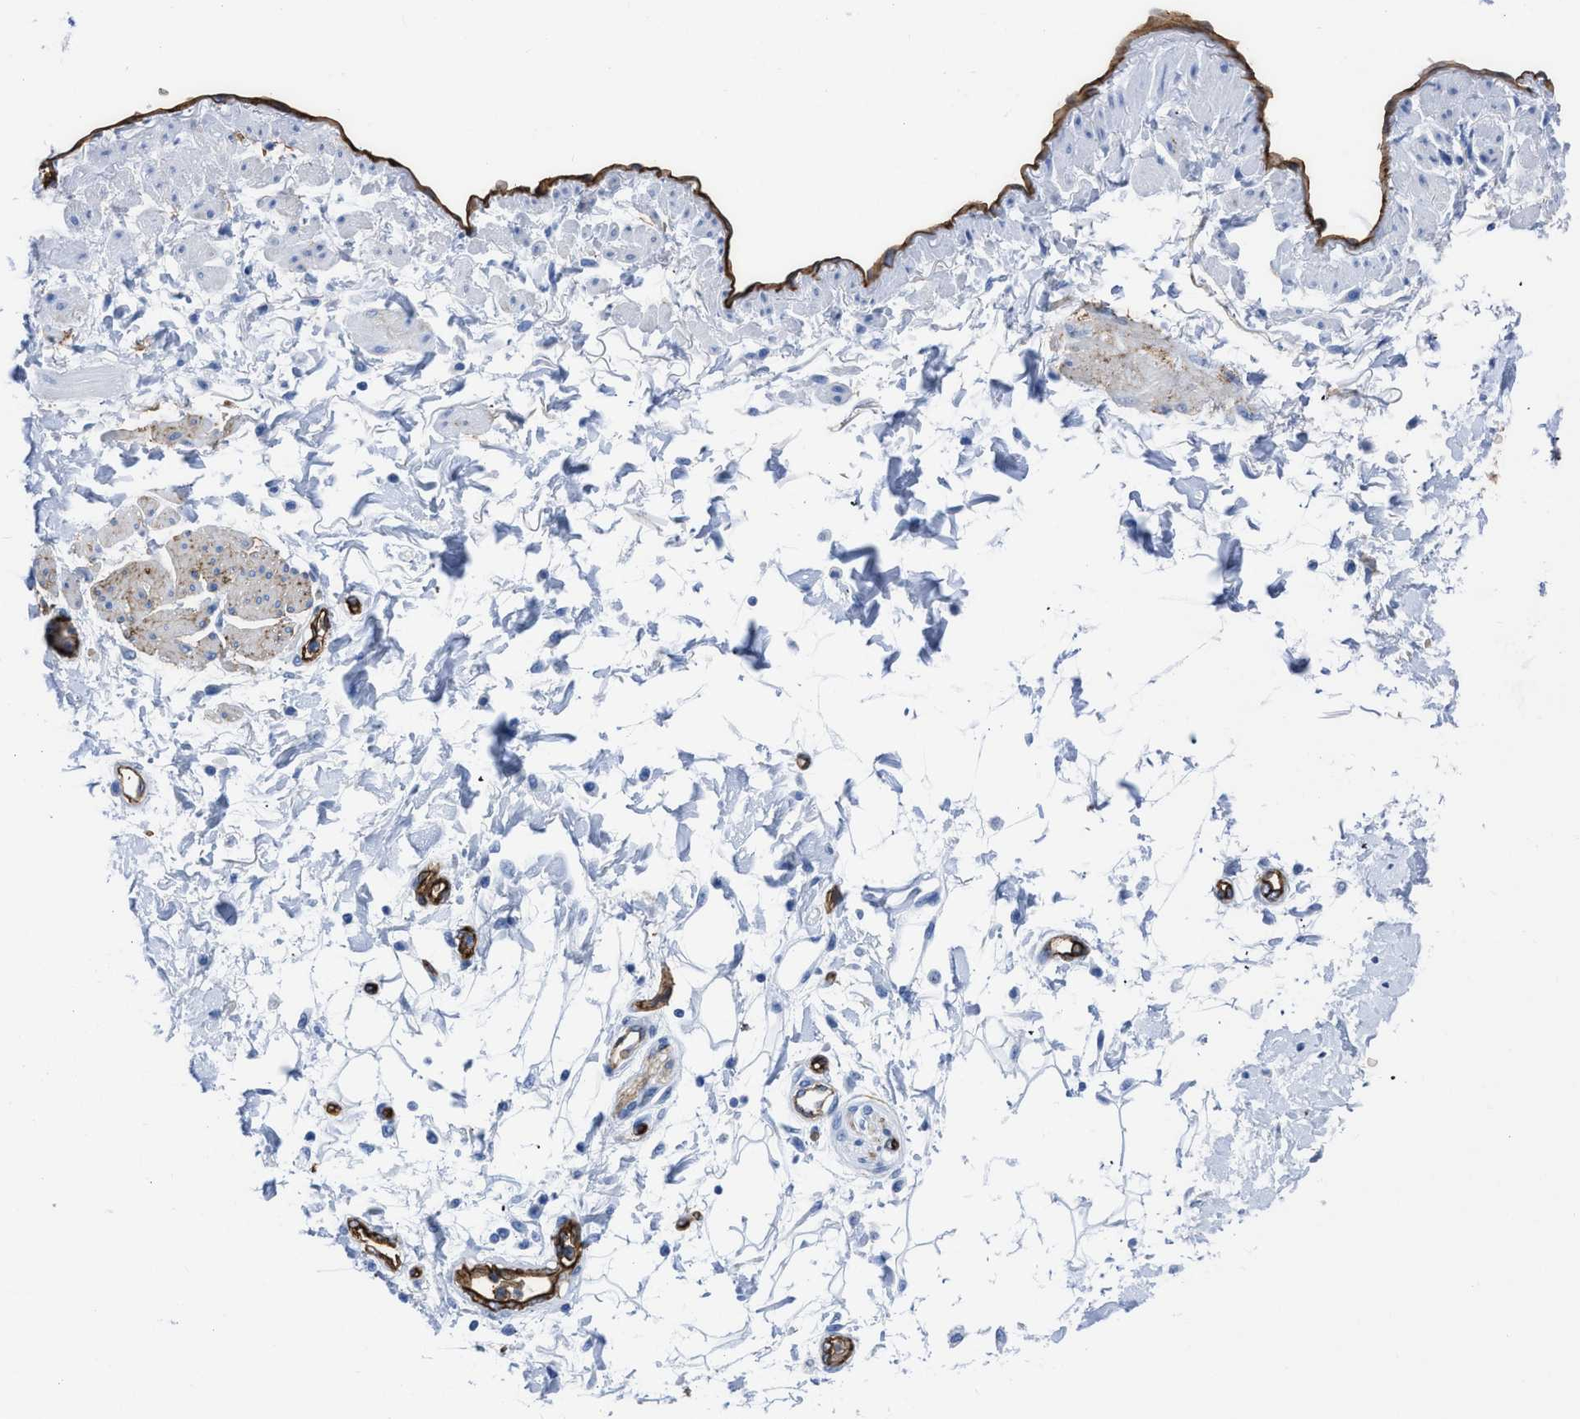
{"staining": {"intensity": "negative", "quantity": "none", "location": "none"}, "tissue": "adipose tissue", "cell_type": "Adipocytes", "image_type": "normal", "snomed": [{"axis": "morphology", "description": "Normal tissue, NOS"}, {"axis": "morphology", "description": "Adenocarcinoma, NOS"}, {"axis": "topography", "description": "Duodenum"}, {"axis": "topography", "description": "Peripheral nerve tissue"}], "caption": "Immunohistochemistry (IHC) histopathology image of benign adipose tissue: human adipose tissue stained with DAB (3,3'-diaminobenzidine) displays no significant protein staining in adipocytes. (Stains: DAB (3,3'-diaminobenzidine) immunohistochemistry with hematoxylin counter stain, Microscopy: brightfield microscopy at high magnification).", "gene": "AQP1", "patient": {"sex": "female", "age": 60}}